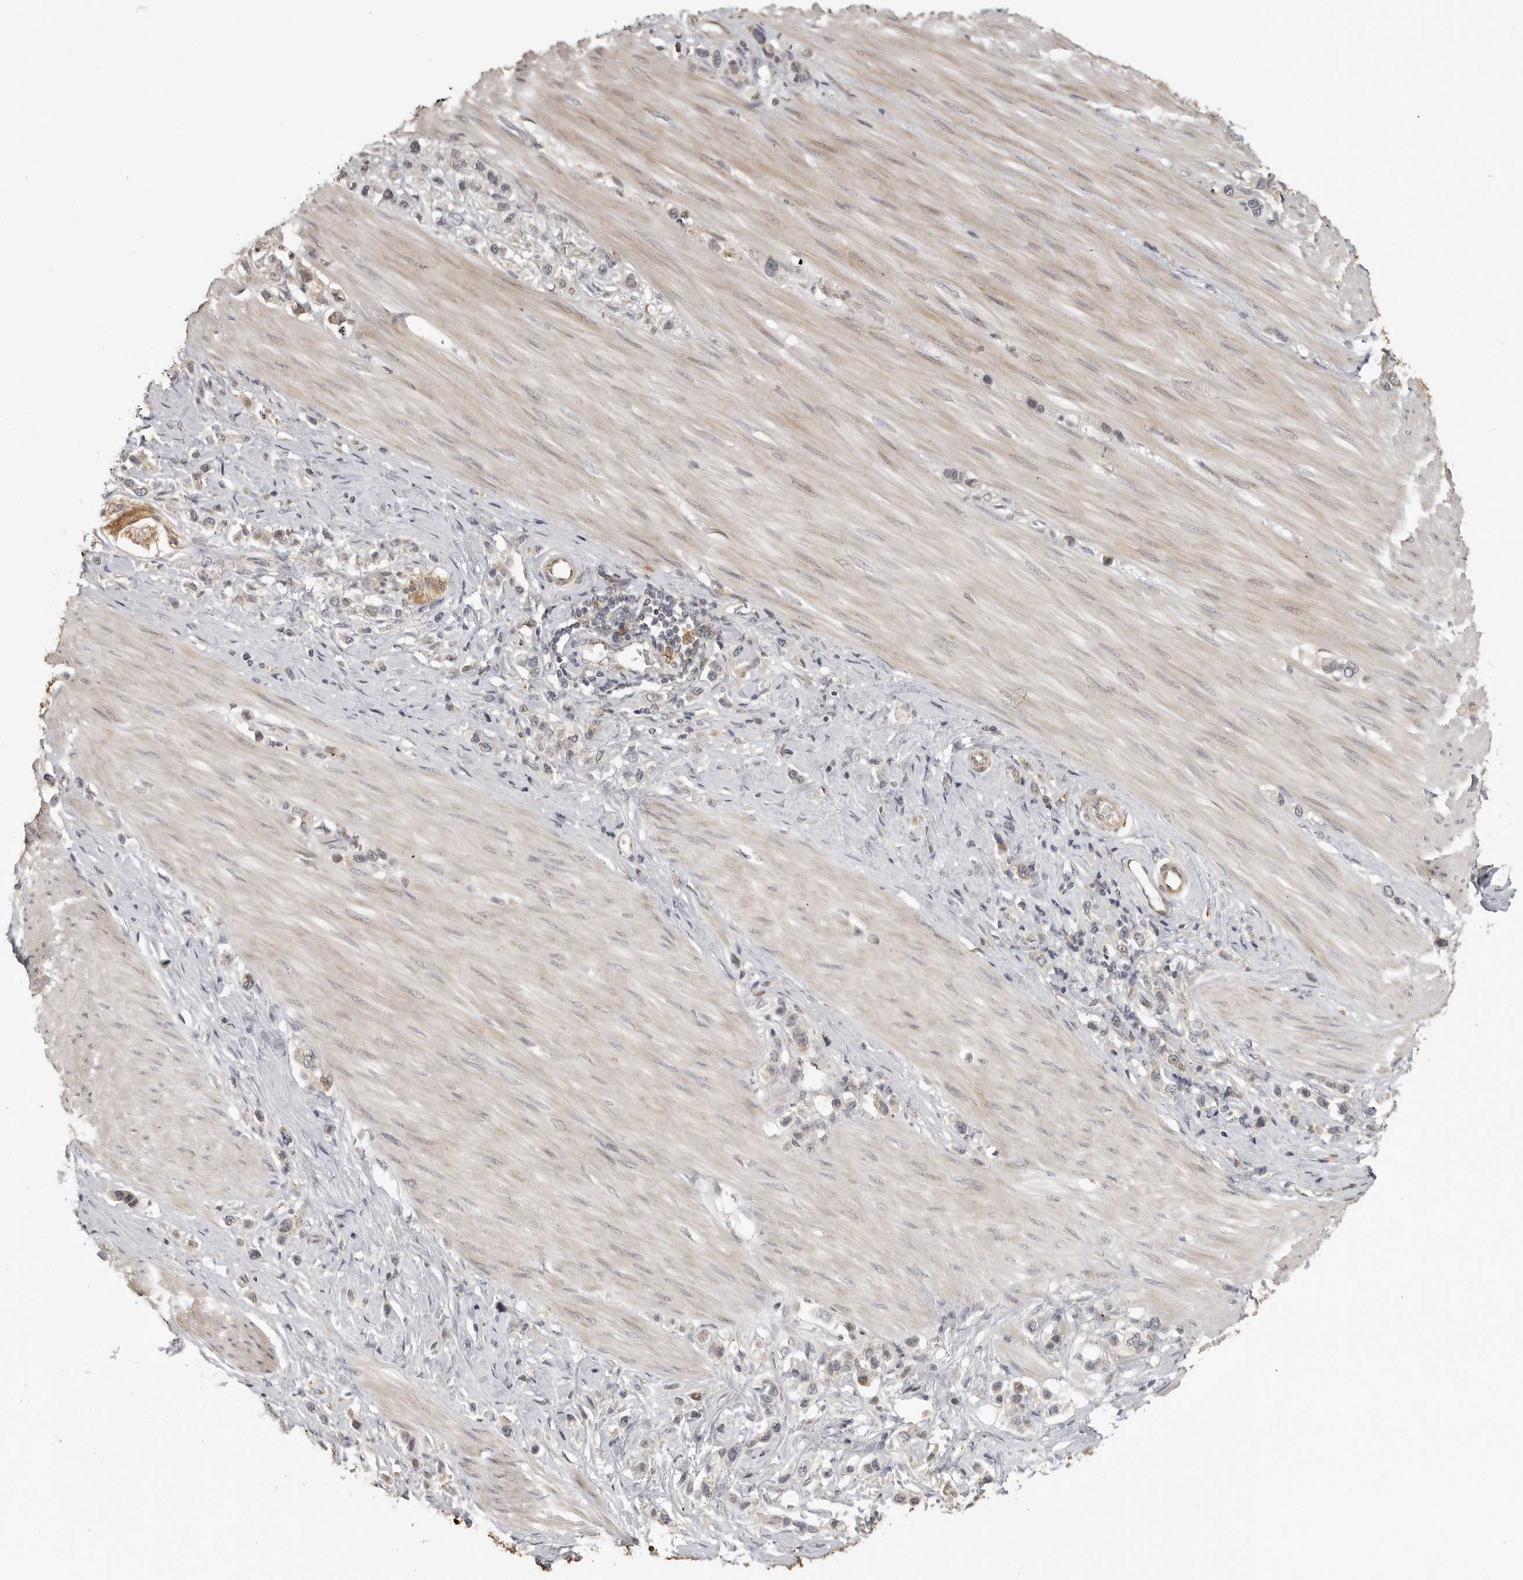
{"staining": {"intensity": "weak", "quantity": "<25%", "location": "cytoplasmic/membranous"}, "tissue": "stomach cancer", "cell_type": "Tumor cells", "image_type": "cancer", "snomed": [{"axis": "morphology", "description": "Adenocarcinoma, NOS"}, {"axis": "topography", "description": "Stomach"}], "caption": "Immunohistochemistry of adenocarcinoma (stomach) shows no staining in tumor cells.", "gene": "IDO1", "patient": {"sex": "female", "age": 65}}